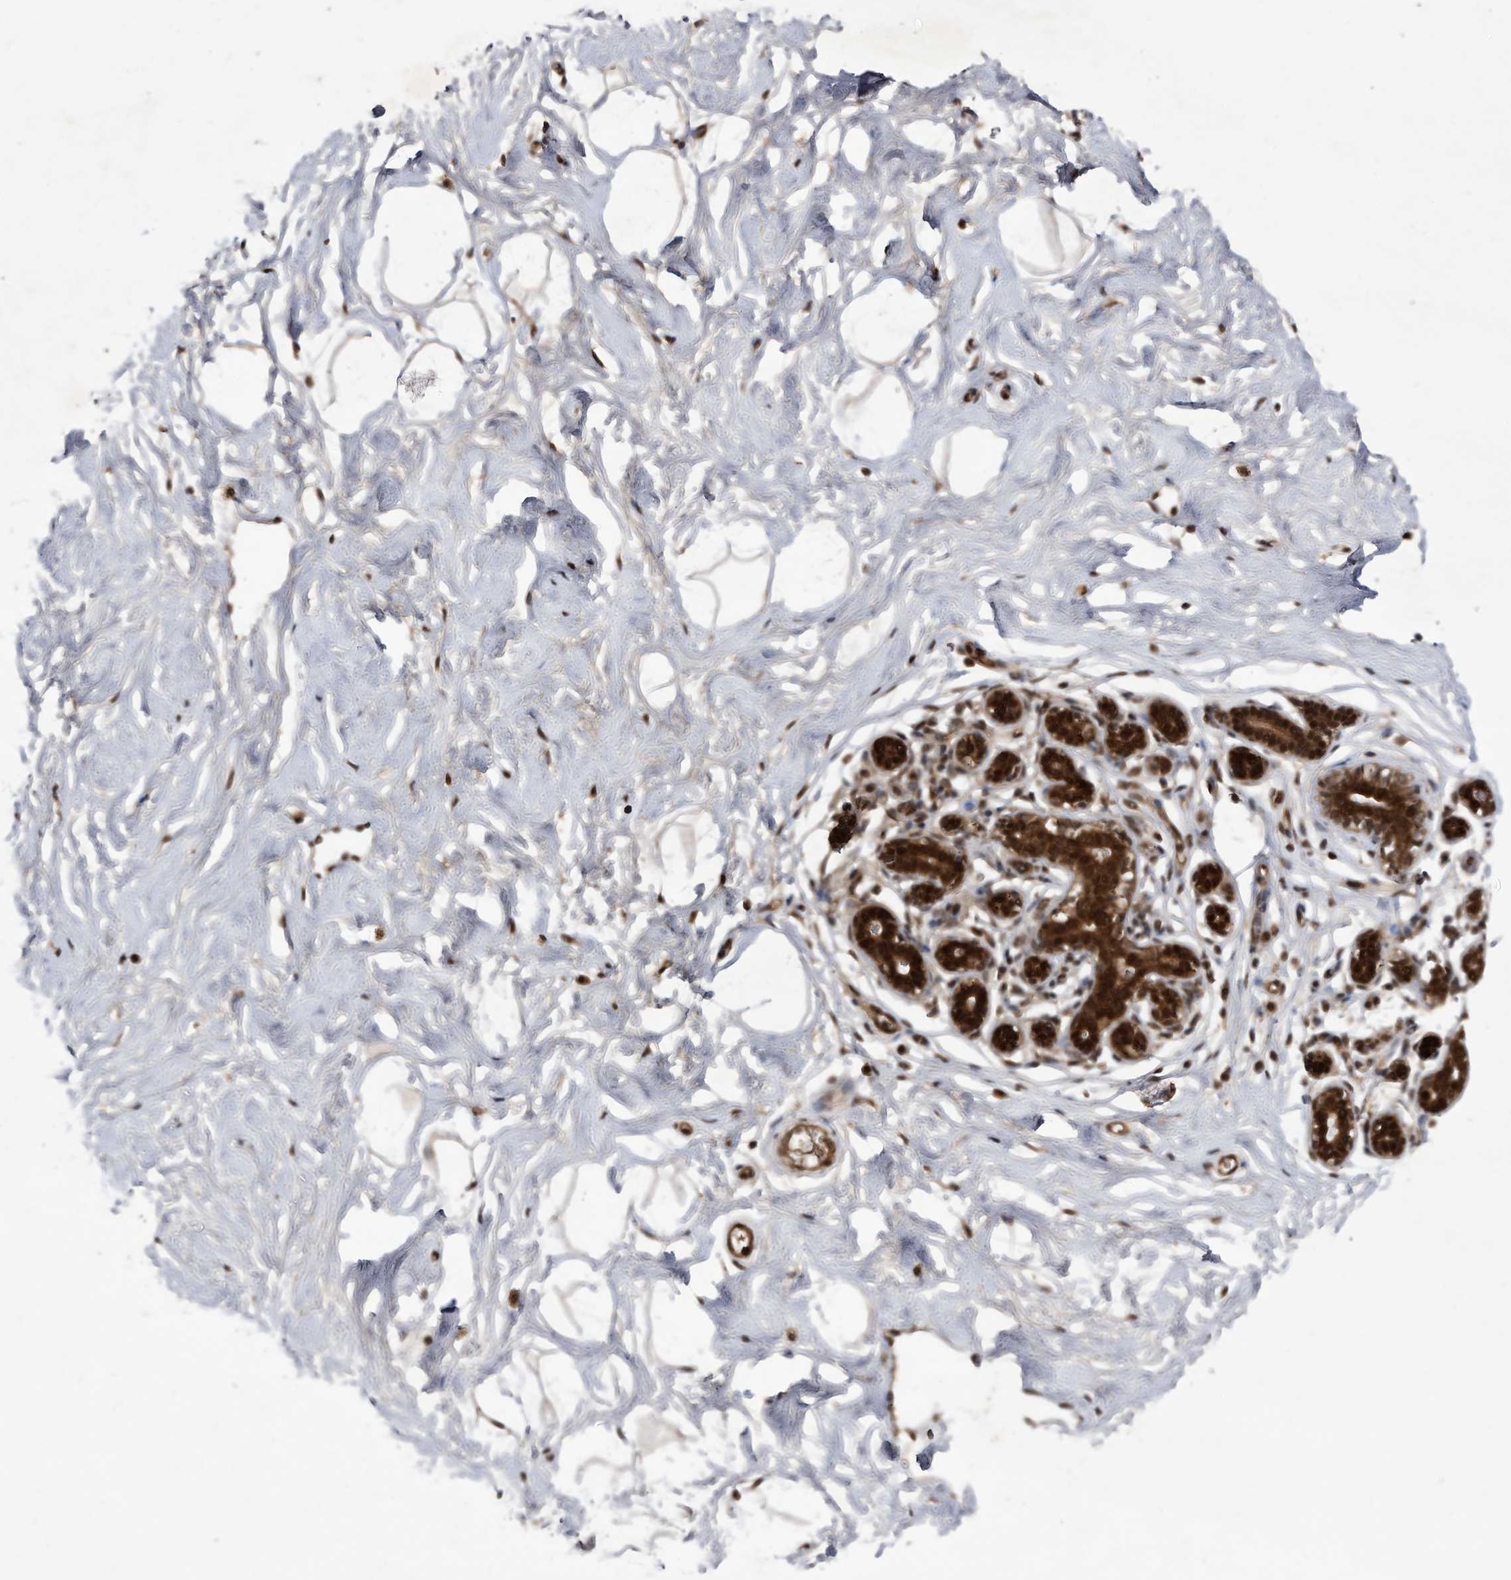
{"staining": {"intensity": "strong", "quantity": "25%-75%", "location": "cytoplasmic/membranous,nuclear"}, "tissue": "breast", "cell_type": "Adipocytes", "image_type": "normal", "snomed": [{"axis": "morphology", "description": "Normal tissue, NOS"}, {"axis": "morphology", "description": "Adenoma, NOS"}, {"axis": "topography", "description": "Breast"}], "caption": "Strong cytoplasmic/membranous,nuclear positivity for a protein is seen in approximately 25%-75% of adipocytes of benign breast using IHC.", "gene": "RAD23B", "patient": {"sex": "female", "age": 23}}